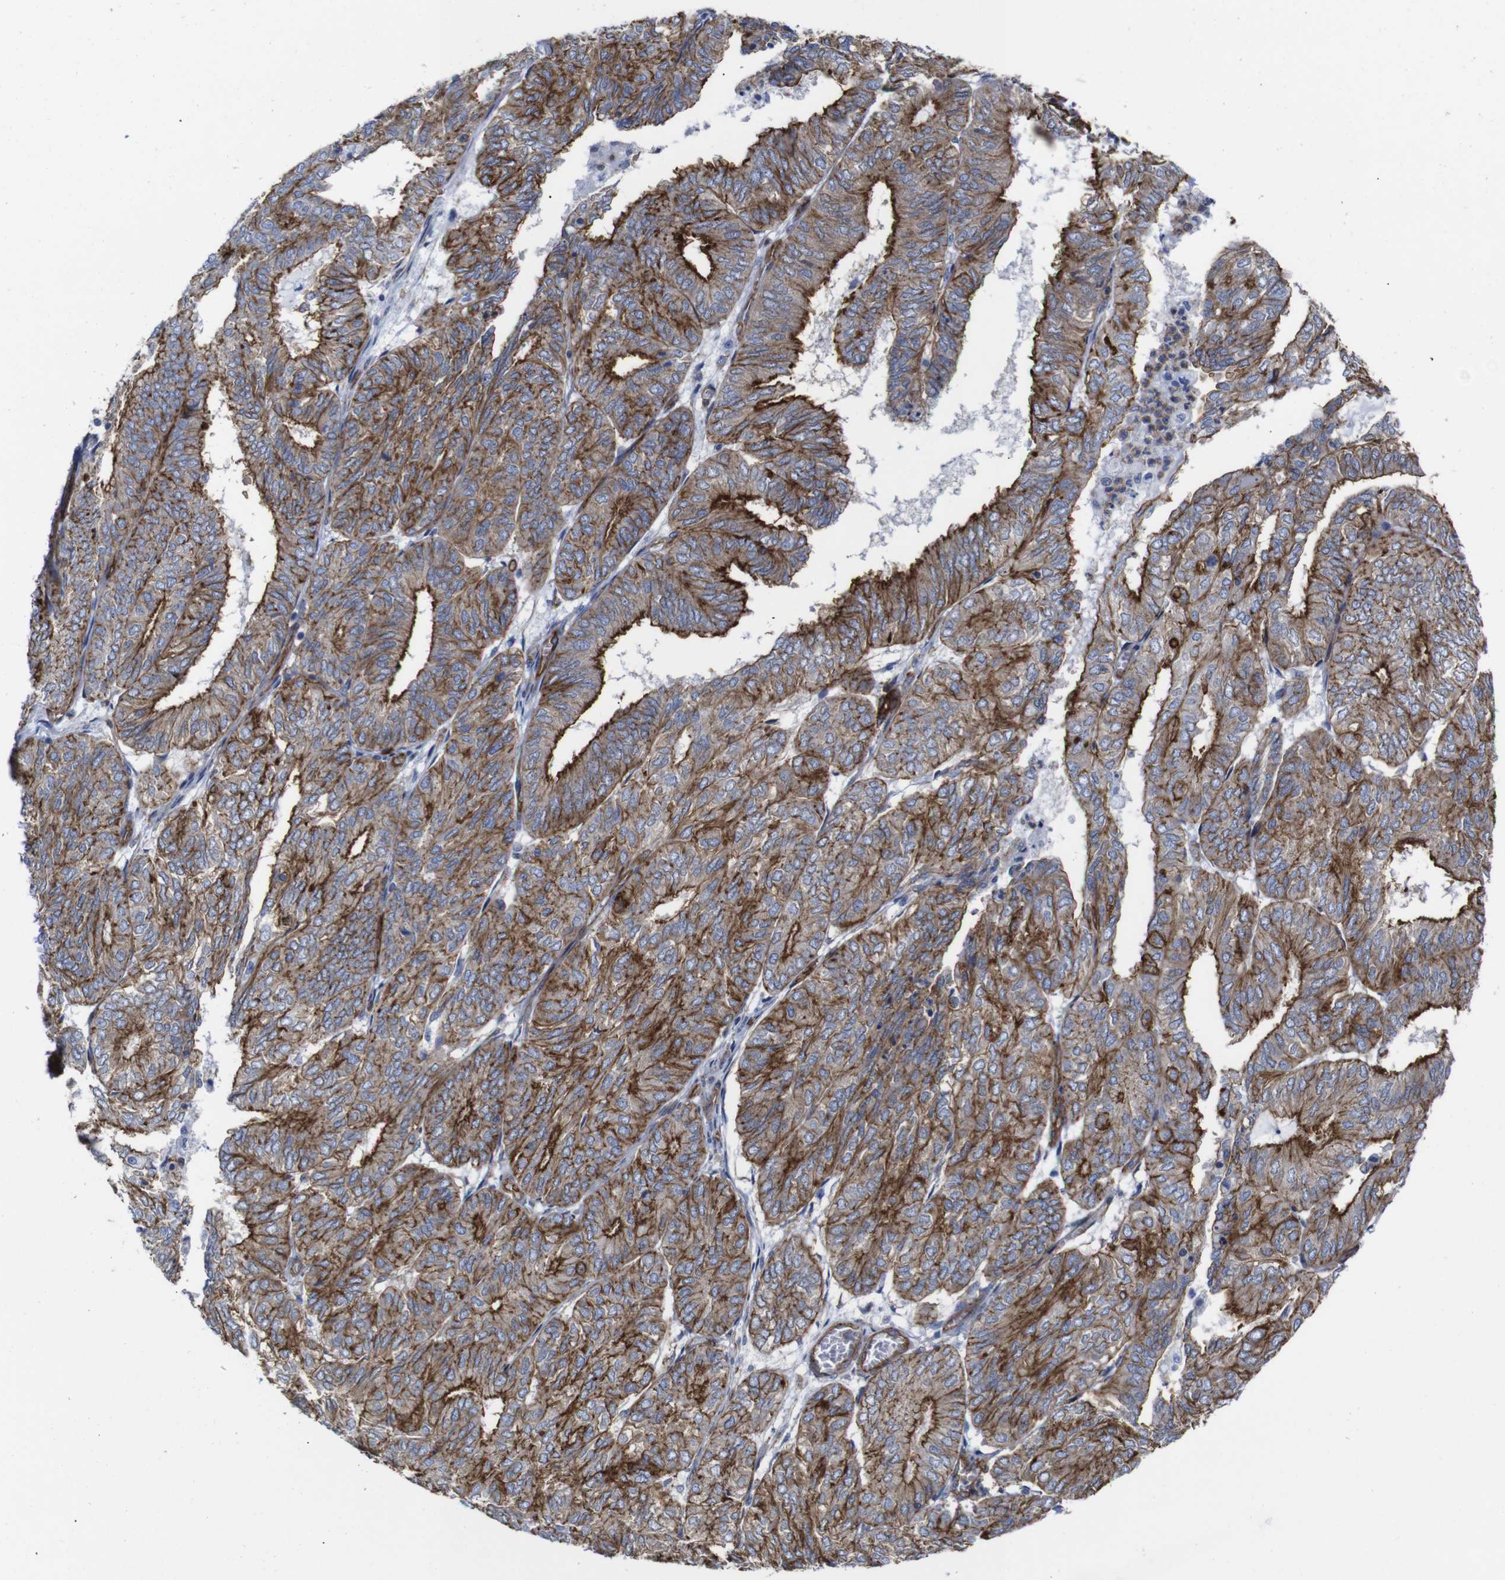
{"staining": {"intensity": "strong", "quantity": ">75%", "location": "cytoplasmic/membranous"}, "tissue": "endometrial cancer", "cell_type": "Tumor cells", "image_type": "cancer", "snomed": [{"axis": "morphology", "description": "Adenocarcinoma, NOS"}, {"axis": "topography", "description": "Uterus"}], "caption": "Immunohistochemistry (IHC) micrograph of neoplastic tissue: human adenocarcinoma (endometrial) stained using IHC reveals high levels of strong protein expression localized specifically in the cytoplasmic/membranous of tumor cells, appearing as a cytoplasmic/membranous brown color.", "gene": "SPTBN1", "patient": {"sex": "female", "age": 60}}